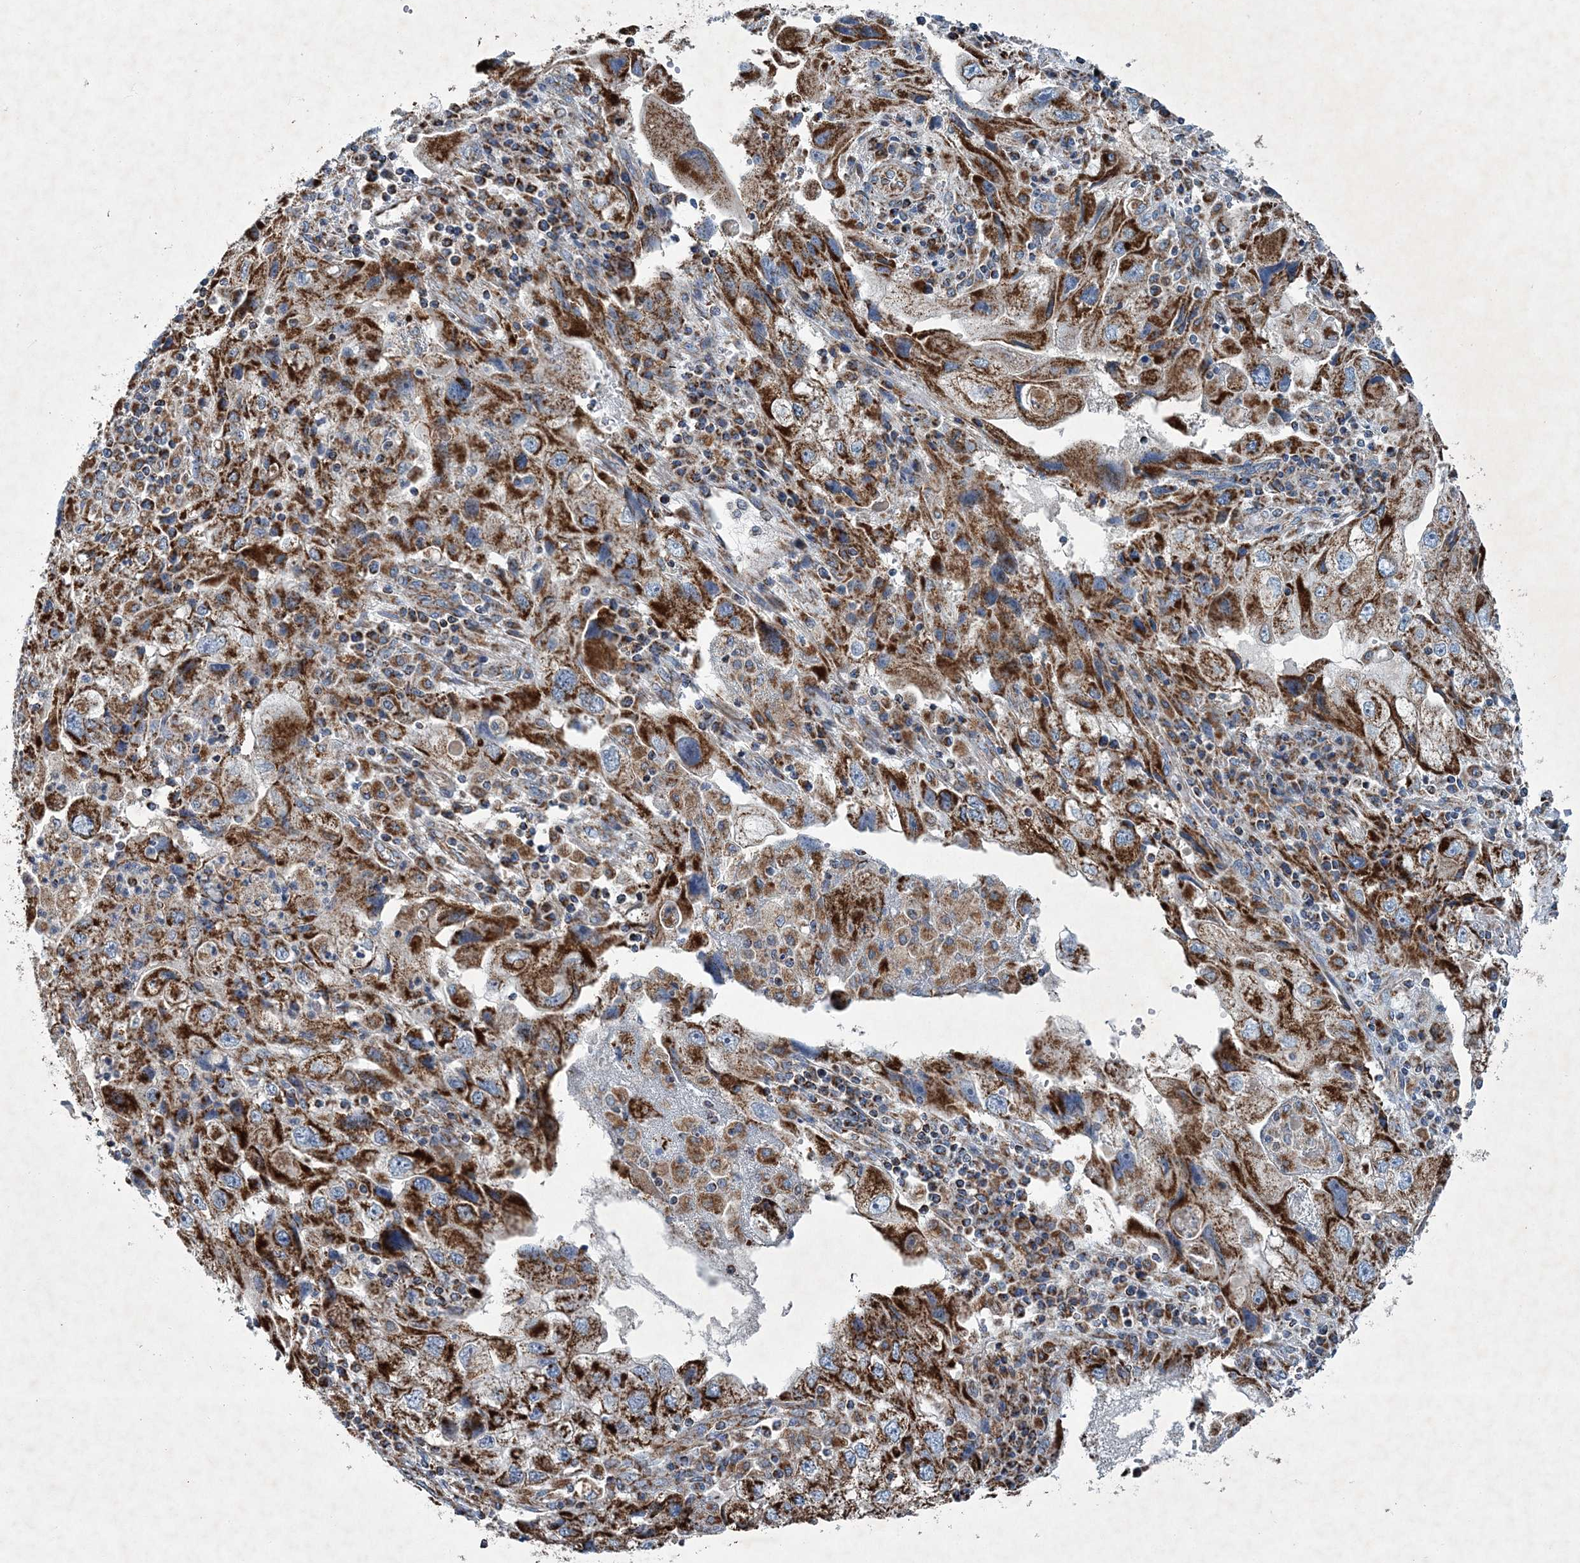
{"staining": {"intensity": "strong", "quantity": ">75%", "location": "cytoplasmic/membranous"}, "tissue": "endometrial cancer", "cell_type": "Tumor cells", "image_type": "cancer", "snomed": [{"axis": "morphology", "description": "Adenocarcinoma, NOS"}, {"axis": "topography", "description": "Endometrium"}], "caption": "An IHC photomicrograph of tumor tissue is shown. Protein staining in brown highlights strong cytoplasmic/membranous positivity in endometrial cancer (adenocarcinoma) within tumor cells. The staining is performed using DAB (3,3'-diaminobenzidine) brown chromogen to label protein expression. The nuclei are counter-stained blue using hematoxylin.", "gene": "SPAG16", "patient": {"sex": "female", "age": 49}}